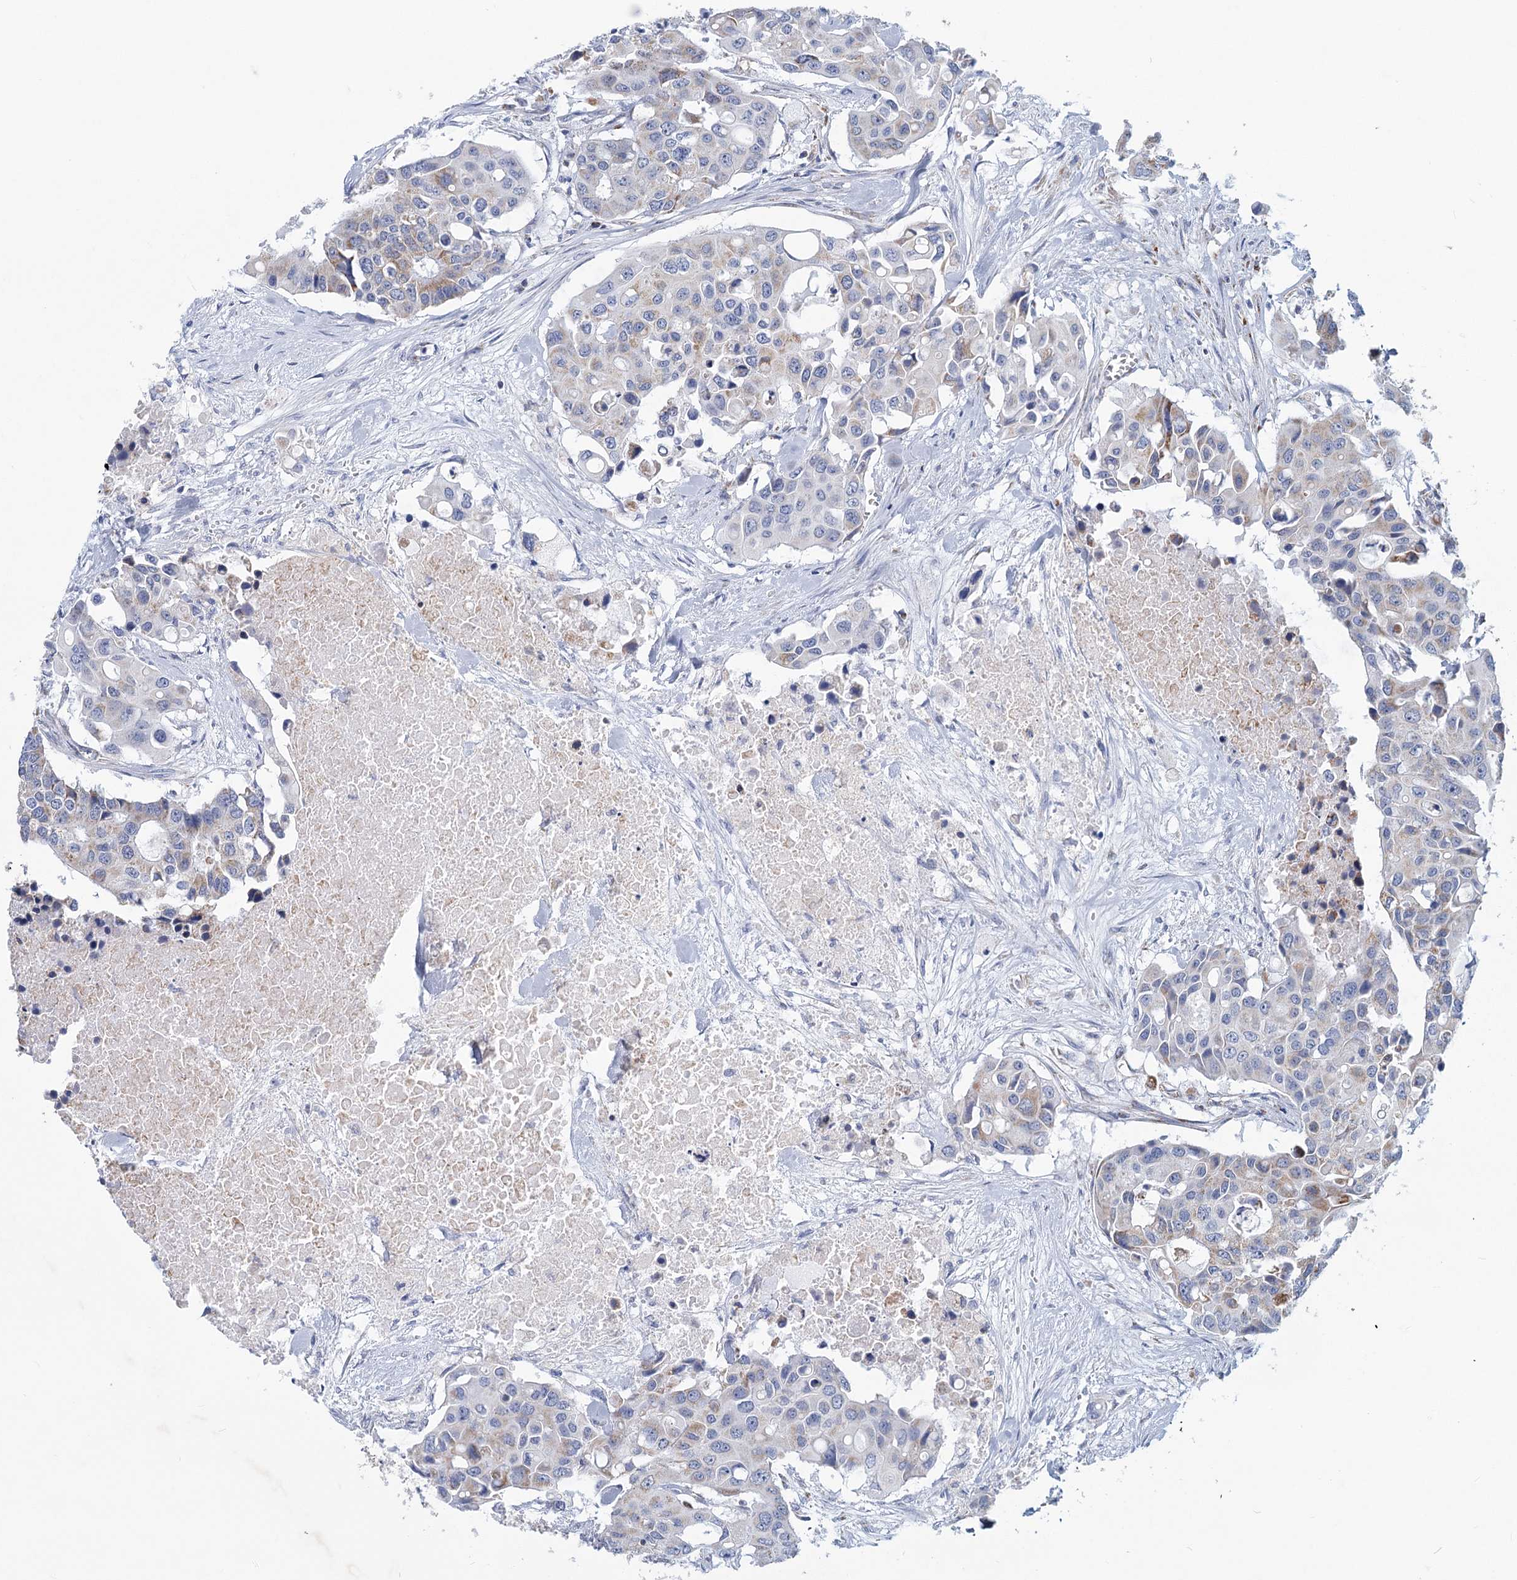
{"staining": {"intensity": "negative", "quantity": "none", "location": "none"}, "tissue": "colorectal cancer", "cell_type": "Tumor cells", "image_type": "cancer", "snomed": [{"axis": "morphology", "description": "Adenocarcinoma, NOS"}, {"axis": "topography", "description": "Colon"}], "caption": "This photomicrograph is of adenocarcinoma (colorectal) stained with immunohistochemistry to label a protein in brown with the nuclei are counter-stained blue. There is no positivity in tumor cells.", "gene": "NDUFC2", "patient": {"sex": "male", "age": 77}}